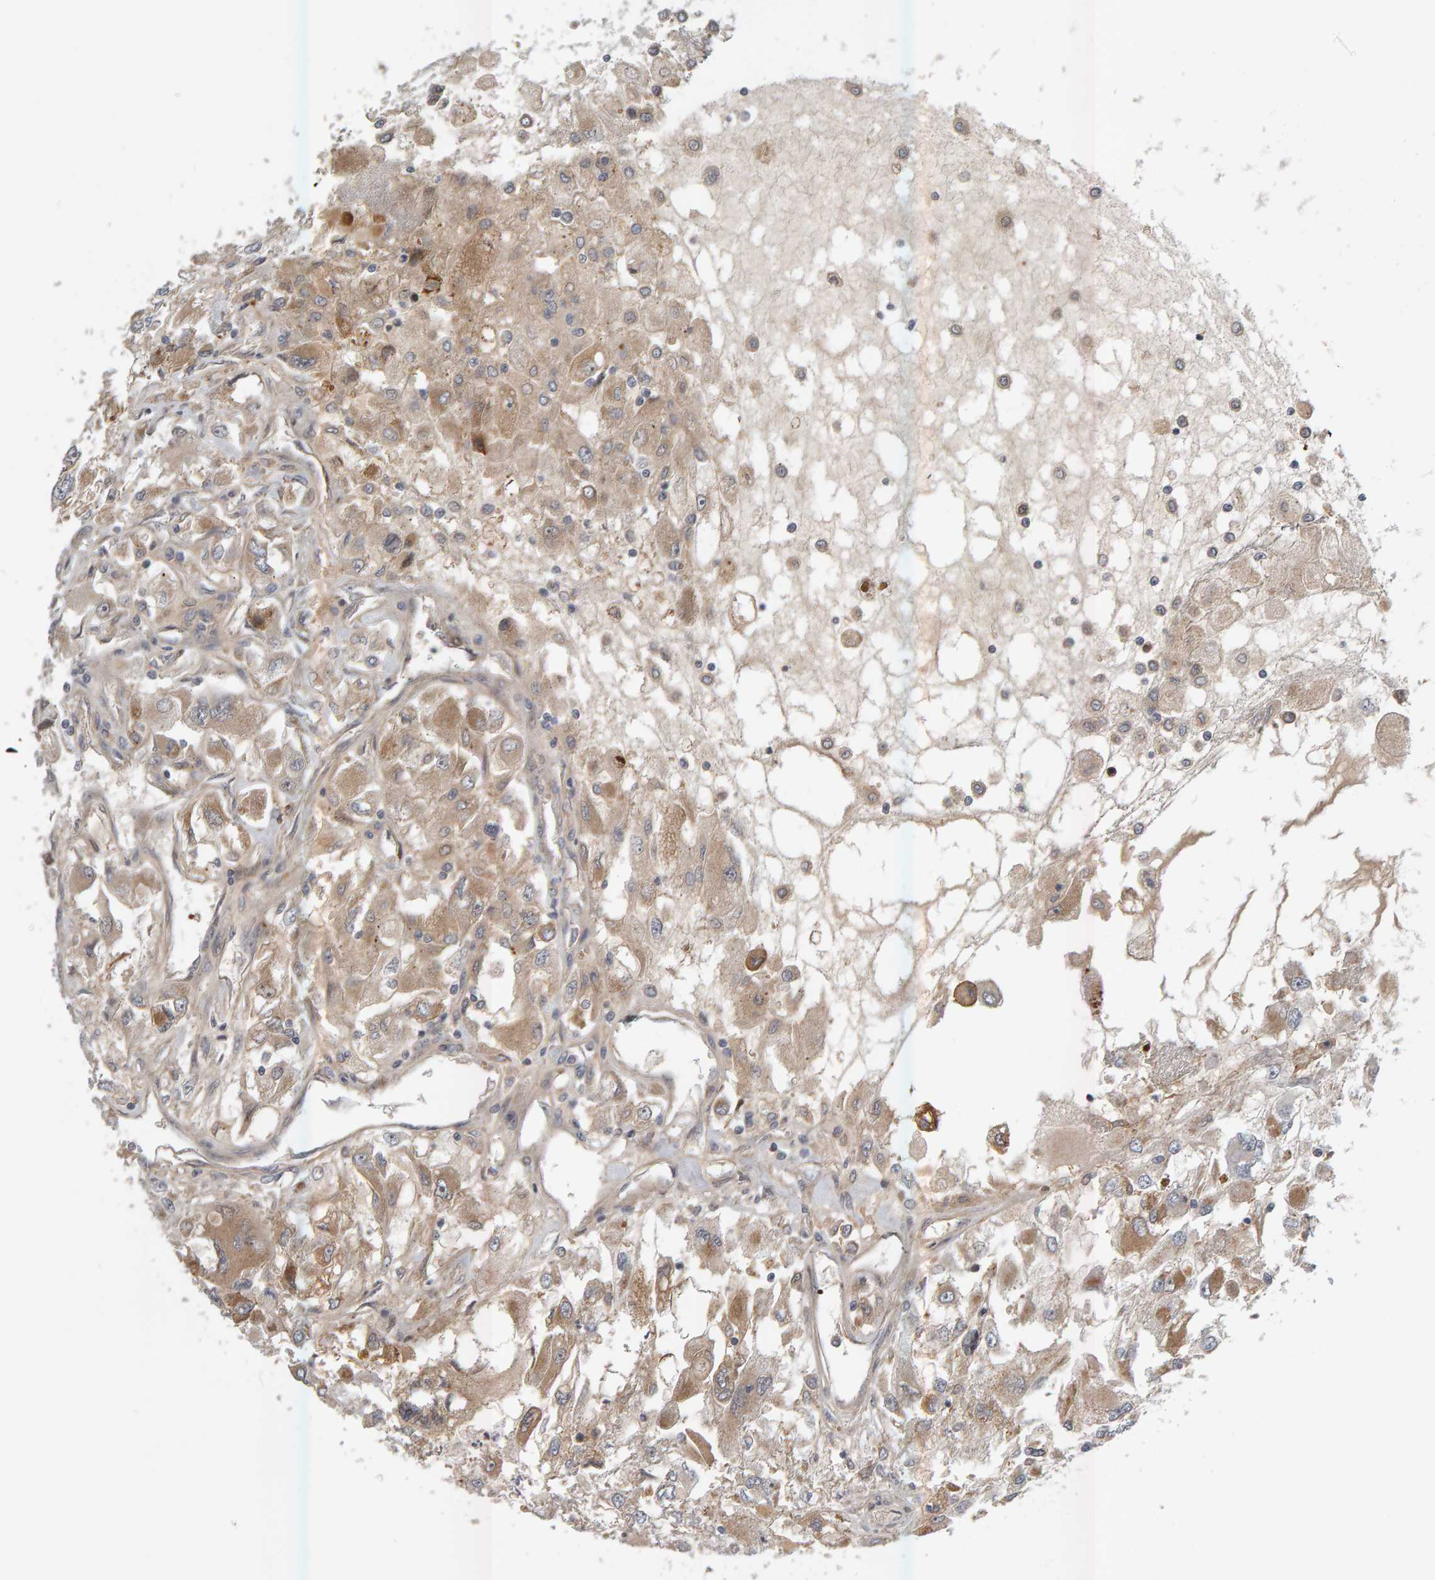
{"staining": {"intensity": "weak", "quantity": "25%-75%", "location": "cytoplasmic/membranous"}, "tissue": "renal cancer", "cell_type": "Tumor cells", "image_type": "cancer", "snomed": [{"axis": "morphology", "description": "Adenocarcinoma, NOS"}, {"axis": "topography", "description": "Kidney"}], "caption": "This image demonstrates immunohistochemistry staining of adenocarcinoma (renal), with low weak cytoplasmic/membranous positivity in about 25%-75% of tumor cells.", "gene": "ZNF160", "patient": {"sex": "female", "age": 52}}